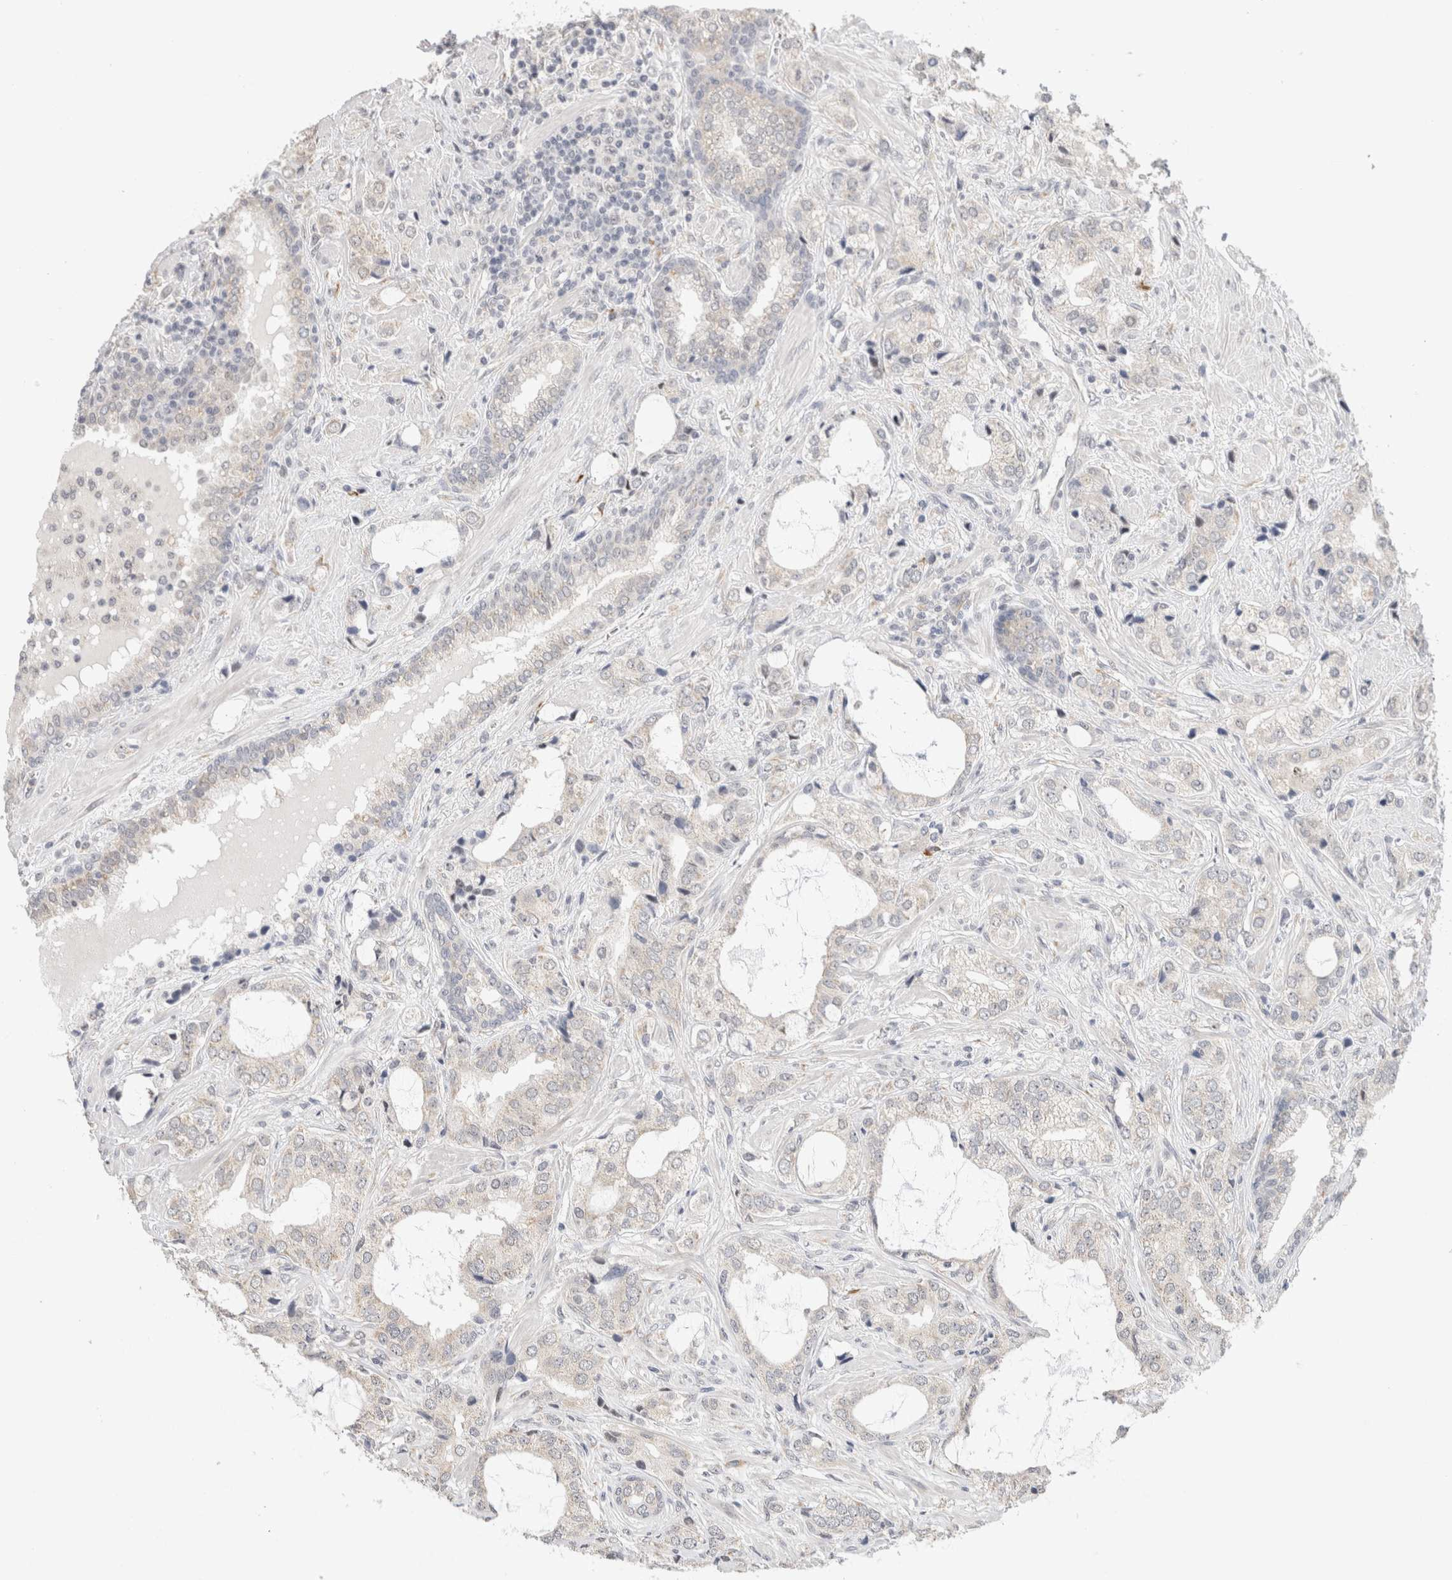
{"staining": {"intensity": "weak", "quantity": "25%-75%", "location": "cytoplasmic/membranous"}, "tissue": "prostate cancer", "cell_type": "Tumor cells", "image_type": "cancer", "snomed": [{"axis": "morphology", "description": "Adenocarcinoma, High grade"}, {"axis": "topography", "description": "Prostate"}], "caption": "Protein staining reveals weak cytoplasmic/membranous positivity in approximately 25%-75% of tumor cells in prostate cancer (adenocarcinoma (high-grade)). The staining was performed using DAB, with brown indicating positive protein expression. Nuclei are stained blue with hematoxylin.", "gene": "HDLBP", "patient": {"sex": "male", "age": 66}}